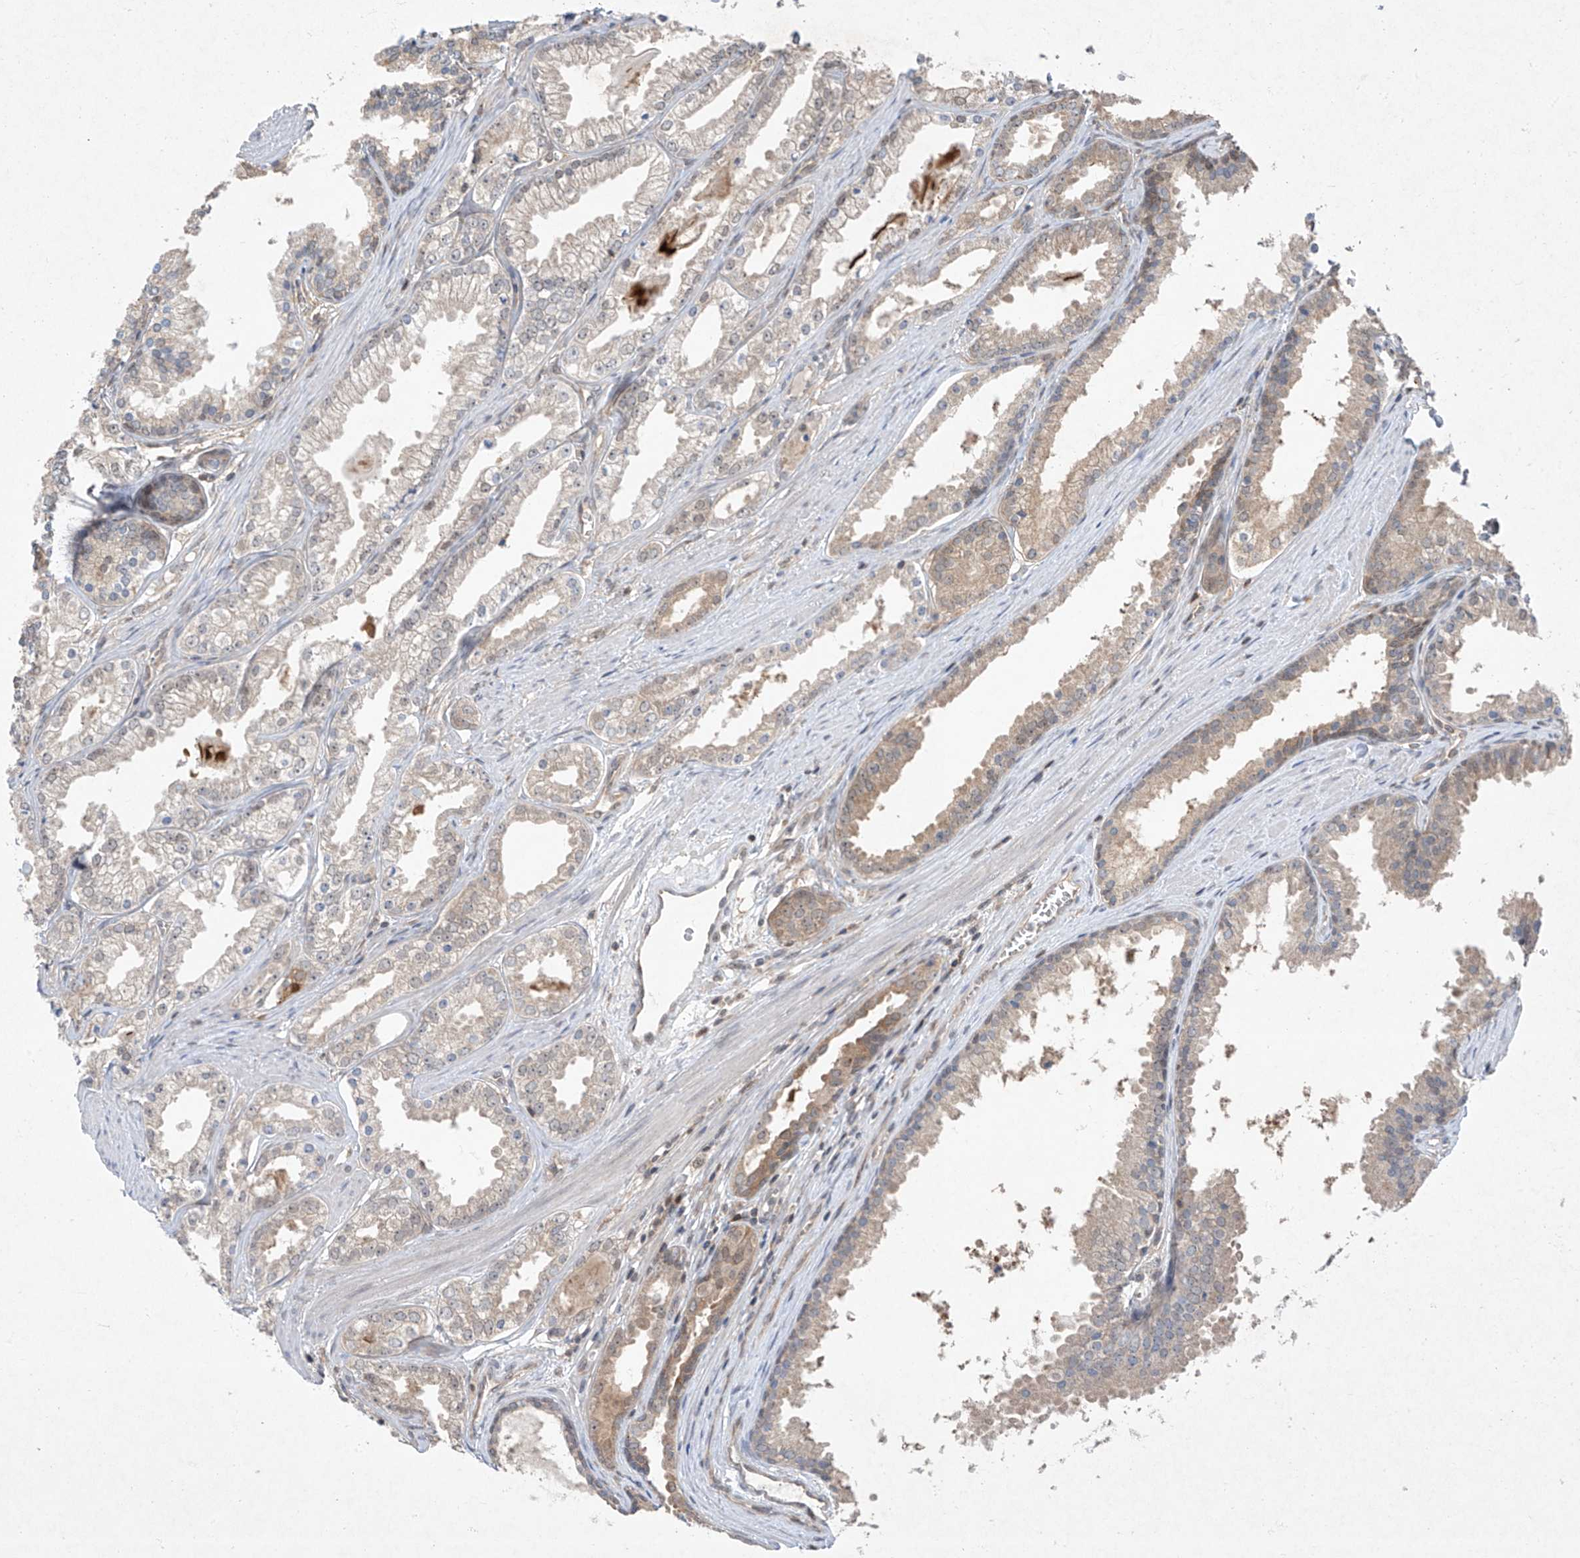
{"staining": {"intensity": "moderate", "quantity": "<25%", "location": "cytoplasmic/membranous,nuclear"}, "tissue": "prostate cancer", "cell_type": "Tumor cells", "image_type": "cancer", "snomed": [{"axis": "morphology", "description": "Adenocarcinoma, High grade"}, {"axis": "topography", "description": "Prostate"}], "caption": "Protein expression analysis of human adenocarcinoma (high-grade) (prostate) reveals moderate cytoplasmic/membranous and nuclear expression in approximately <25% of tumor cells.", "gene": "ZNF358", "patient": {"sex": "male", "age": 68}}